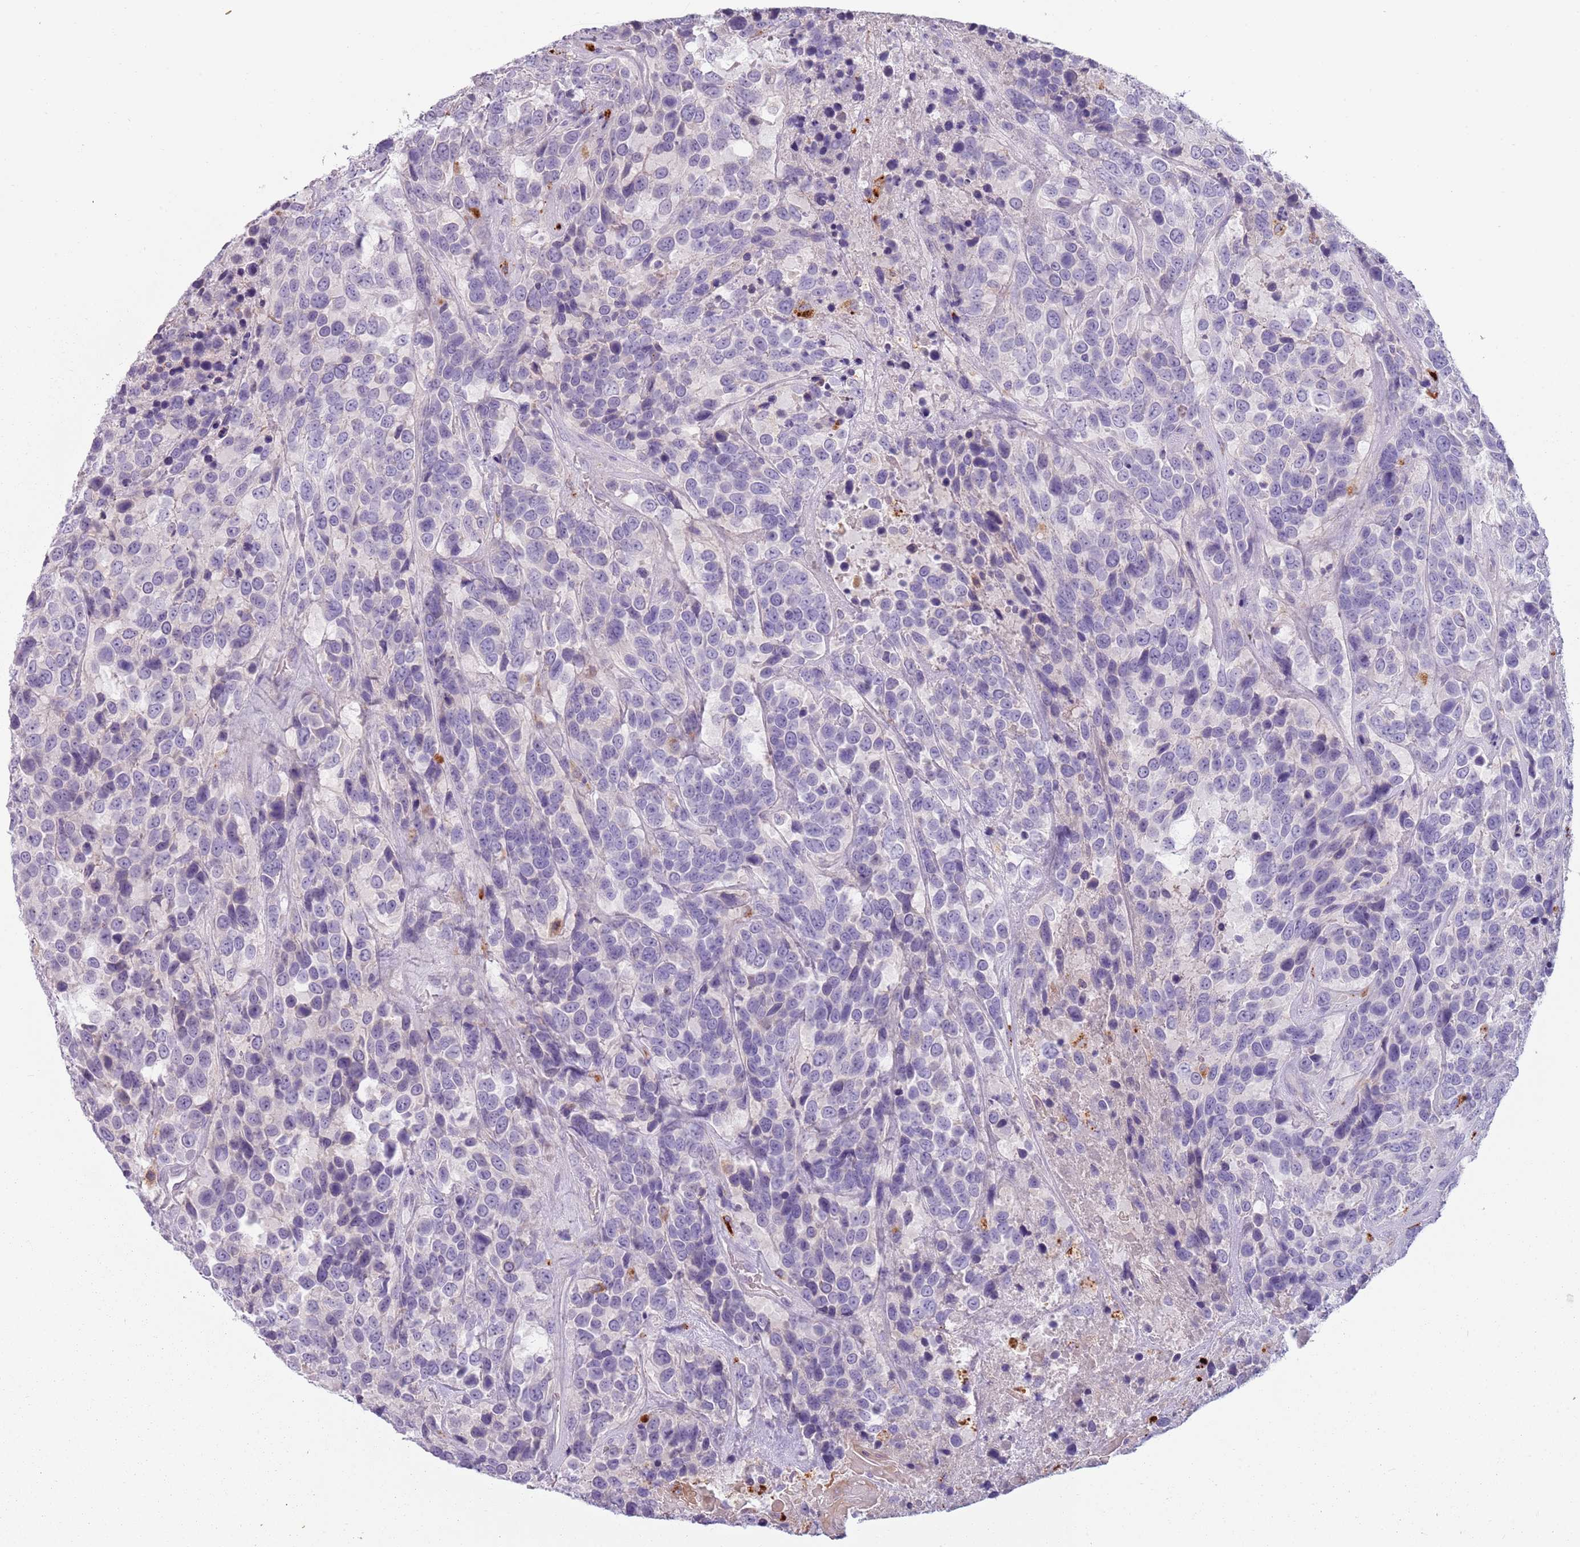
{"staining": {"intensity": "negative", "quantity": "none", "location": "none"}, "tissue": "urothelial cancer", "cell_type": "Tumor cells", "image_type": "cancer", "snomed": [{"axis": "morphology", "description": "Urothelial carcinoma, High grade"}, {"axis": "topography", "description": "Urinary bladder"}], "caption": "This is a image of IHC staining of urothelial cancer, which shows no positivity in tumor cells. Brightfield microscopy of IHC stained with DAB (3,3'-diaminobenzidine) (brown) and hematoxylin (blue), captured at high magnification.", "gene": "NWD2", "patient": {"sex": "female", "age": 70}}